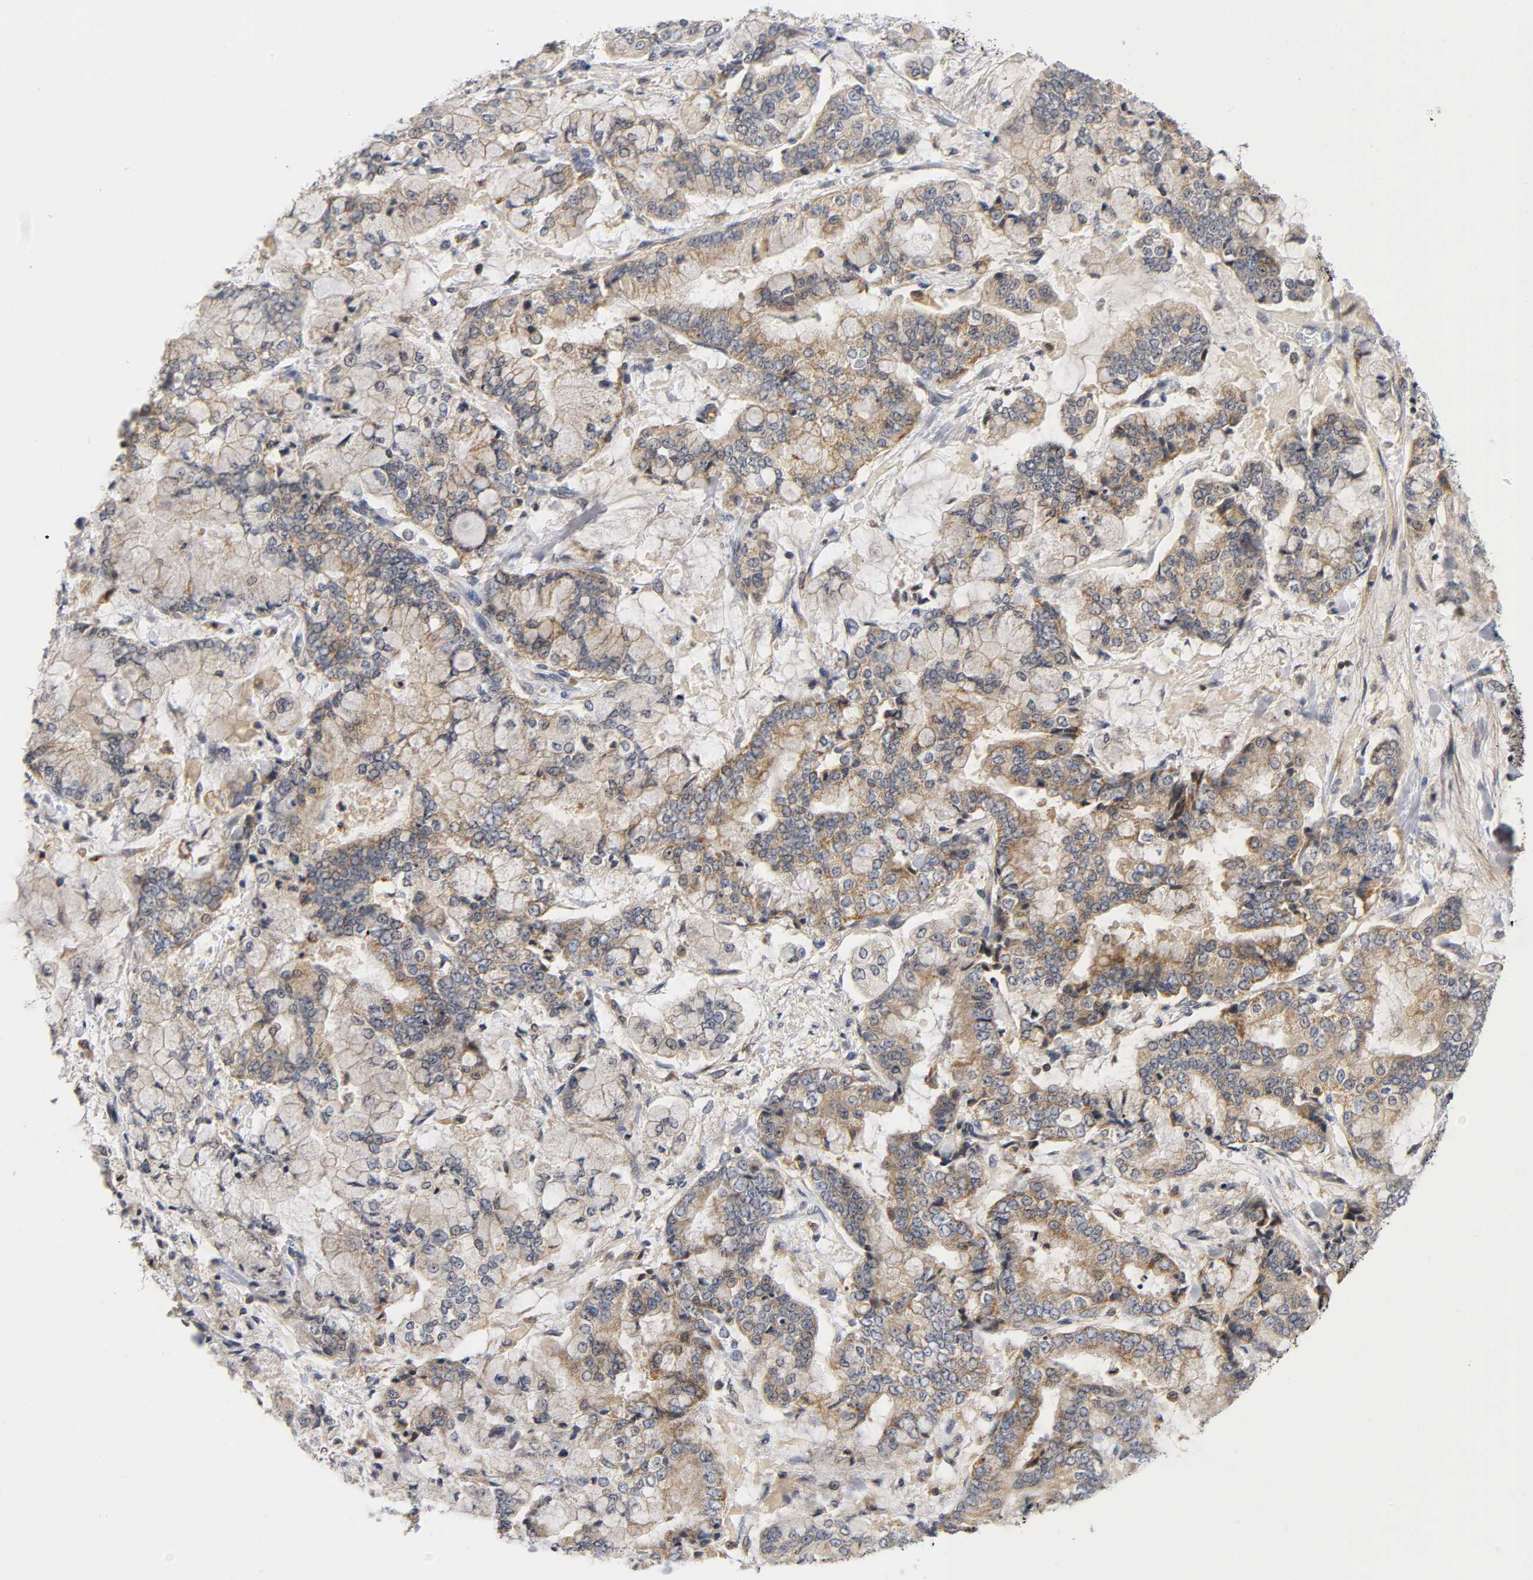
{"staining": {"intensity": "weak", "quantity": ">75%", "location": "cytoplasmic/membranous"}, "tissue": "stomach cancer", "cell_type": "Tumor cells", "image_type": "cancer", "snomed": [{"axis": "morphology", "description": "Normal tissue, NOS"}, {"axis": "morphology", "description": "Adenocarcinoma, NOS"}, {"axis": "topography", "description": "Stomach, upper"}, {"axis": "topography", "description": "Stomach"}], "caption": "This photomicrograph demonstrates adenocarcinoma (stomach) stained with IHC to label a protein in brown. The cytoplasmic/membranous of tumor cells show weak positivity for the protein. Nuclei are counter-stained blue.", "gene": "NRP1", "patient": {"sex": "male", "age": 76}}